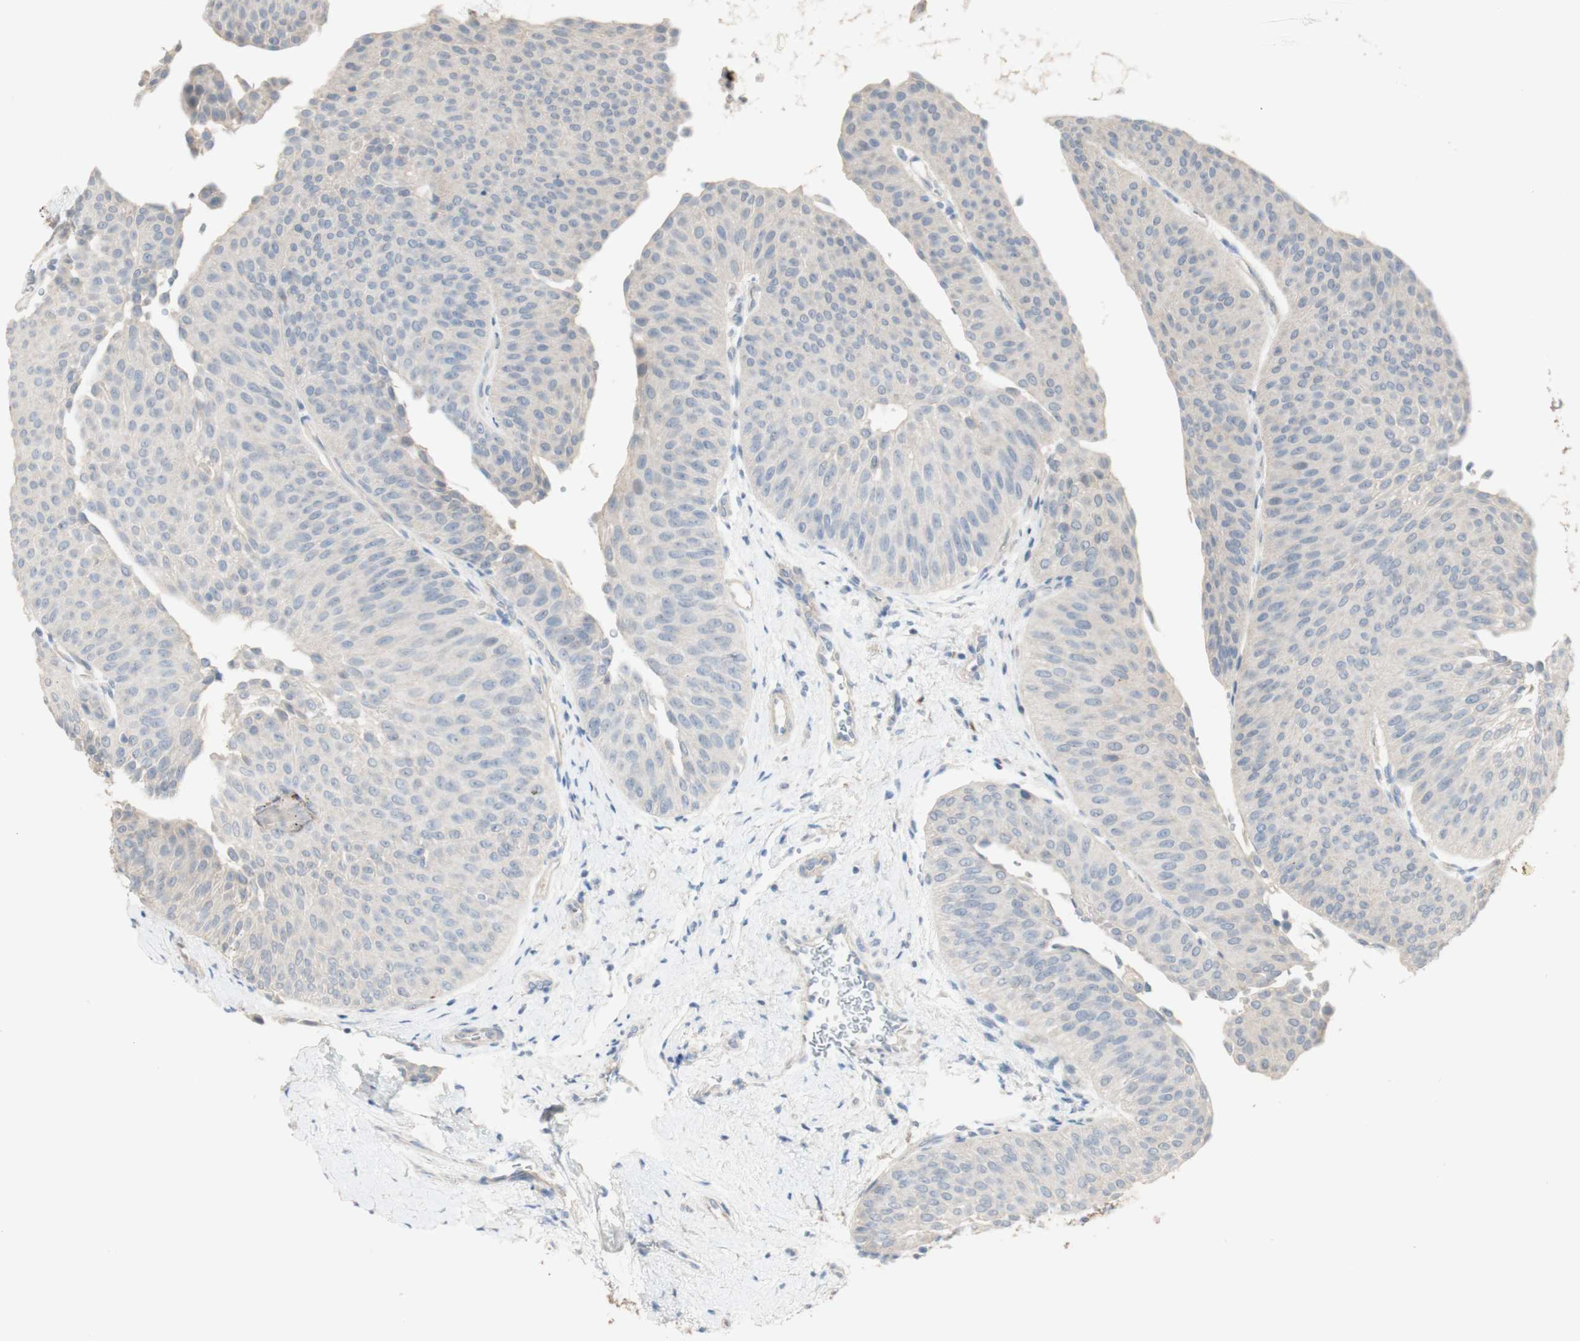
{"staining": {"intensity": "negative", "quantity": "none", "location": "none"}, "tissue": "urothelial cancer", "cell_type": "Tumor cells", "image_type": "cancer", "snomed": [{"axis": "morphology", "description": "Urothelial carcinoma, Low grade"}, {"axis": "topography", "description": "Urinary bladder"}], "caption": "High magnification brightfield microscopy of urothelial cancer stained with DAB (brown) and counterstained with hematoxylin (blue): tumor cells show no significant staining.", "gene": "MANEA", "patient": {"sex": "female", "age": 60}}